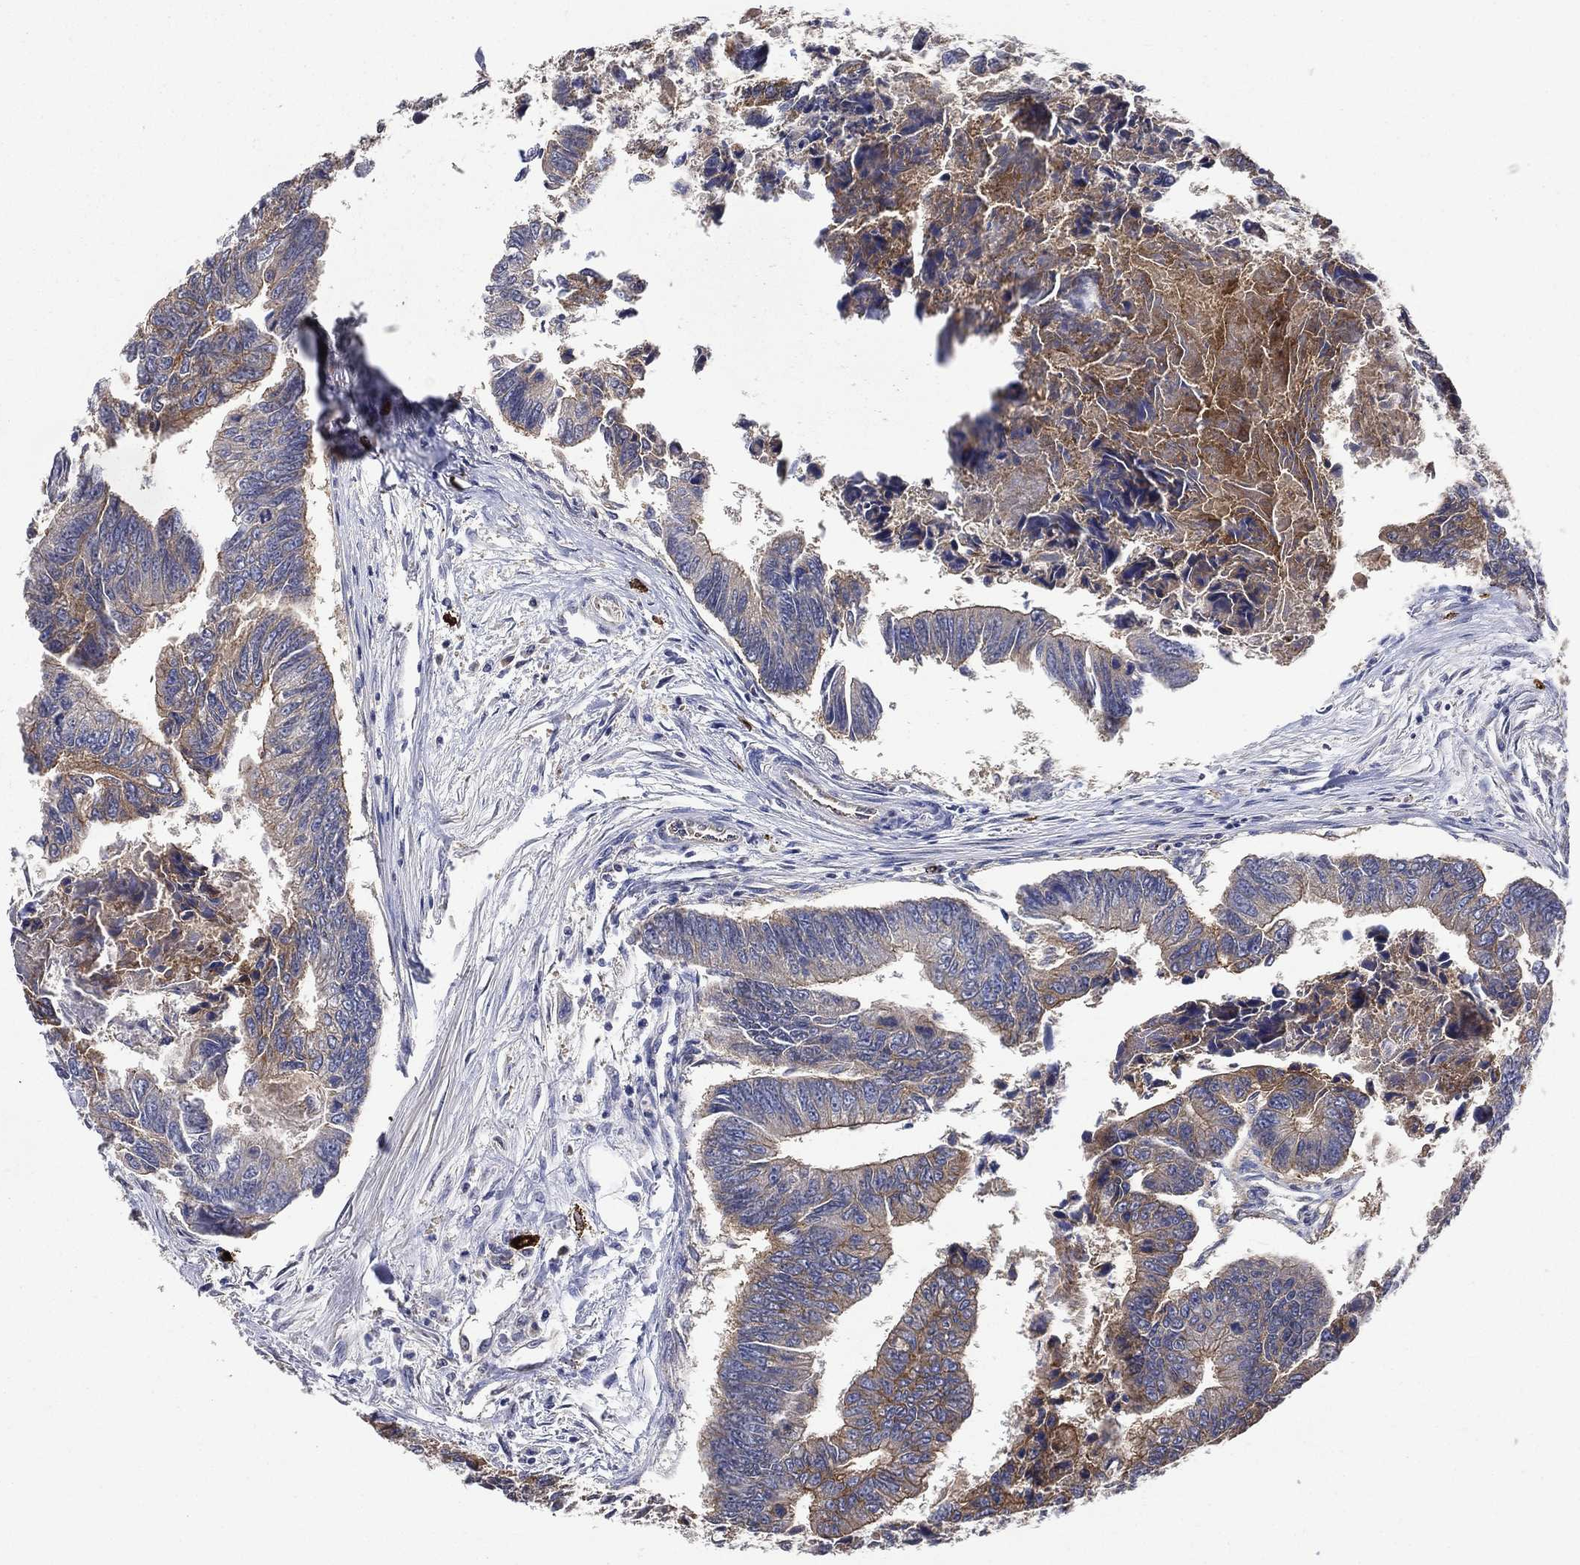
{"staining": {"intensity": "strong", "quantity": "25%-75%", "location": "cytoplasmic/membranous"}, "tissue": "colorectal cancer", "cell_type": "Tumor cells", "image_type": "cancer", "snomed": [{"axis": "morphology", "description": "Adenocarcinoma, NOS"}, {"axis": "topography", "description": "Colon"}], "caption": "This histopathology image displays IHC staining of colorectal cancer (adenocarcinoma), with high strong cytoplasmic/membranous expression in about 25%-75% of tumor cells.", "gene": "SMPD3", "patient": {"sex": "female", "age": 65}}